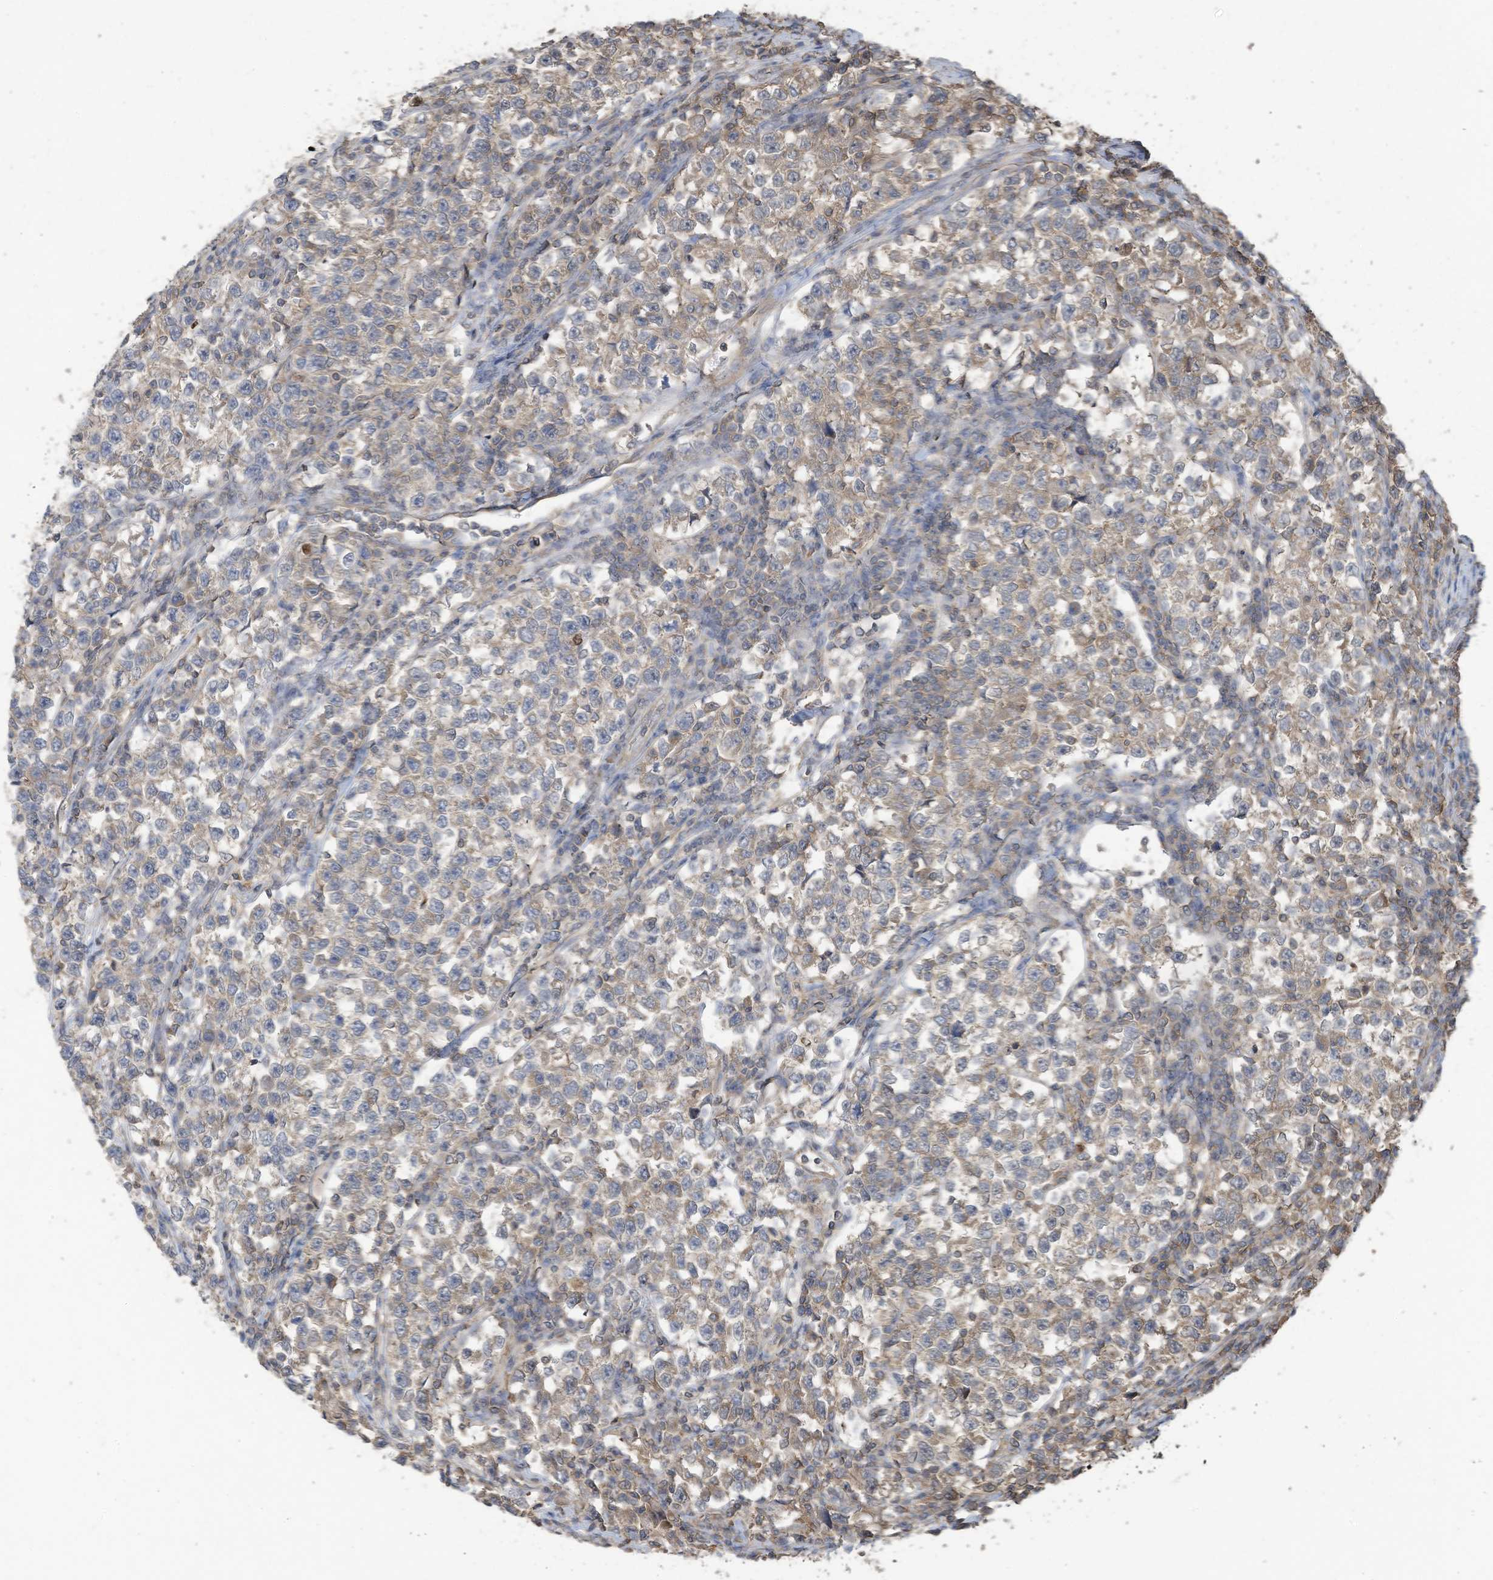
{"staining": {"intensity": "weak", "quantity": "<25%", "location": "cytoplasmic/membranous"}, "tissue": "testis cancer", "cell_type": "Tumor cells", "image_type": "cancer", "snomed": [{"axis": "morphology", "description": "Normal tissue, NOS"}, {"axis": "morphology", "description": "Seminoma, NOS"}, {"axis": "topography", "description": "Testis"}], "caption": "This photomicrograph is of testis cancer stained with immunohistochemistry to label a protein in brown with the nuclei are counter-stained blue. There is no staining in tumor cells.", "gene": "COX10", "patient": {"sex": "male", "age": 43}}